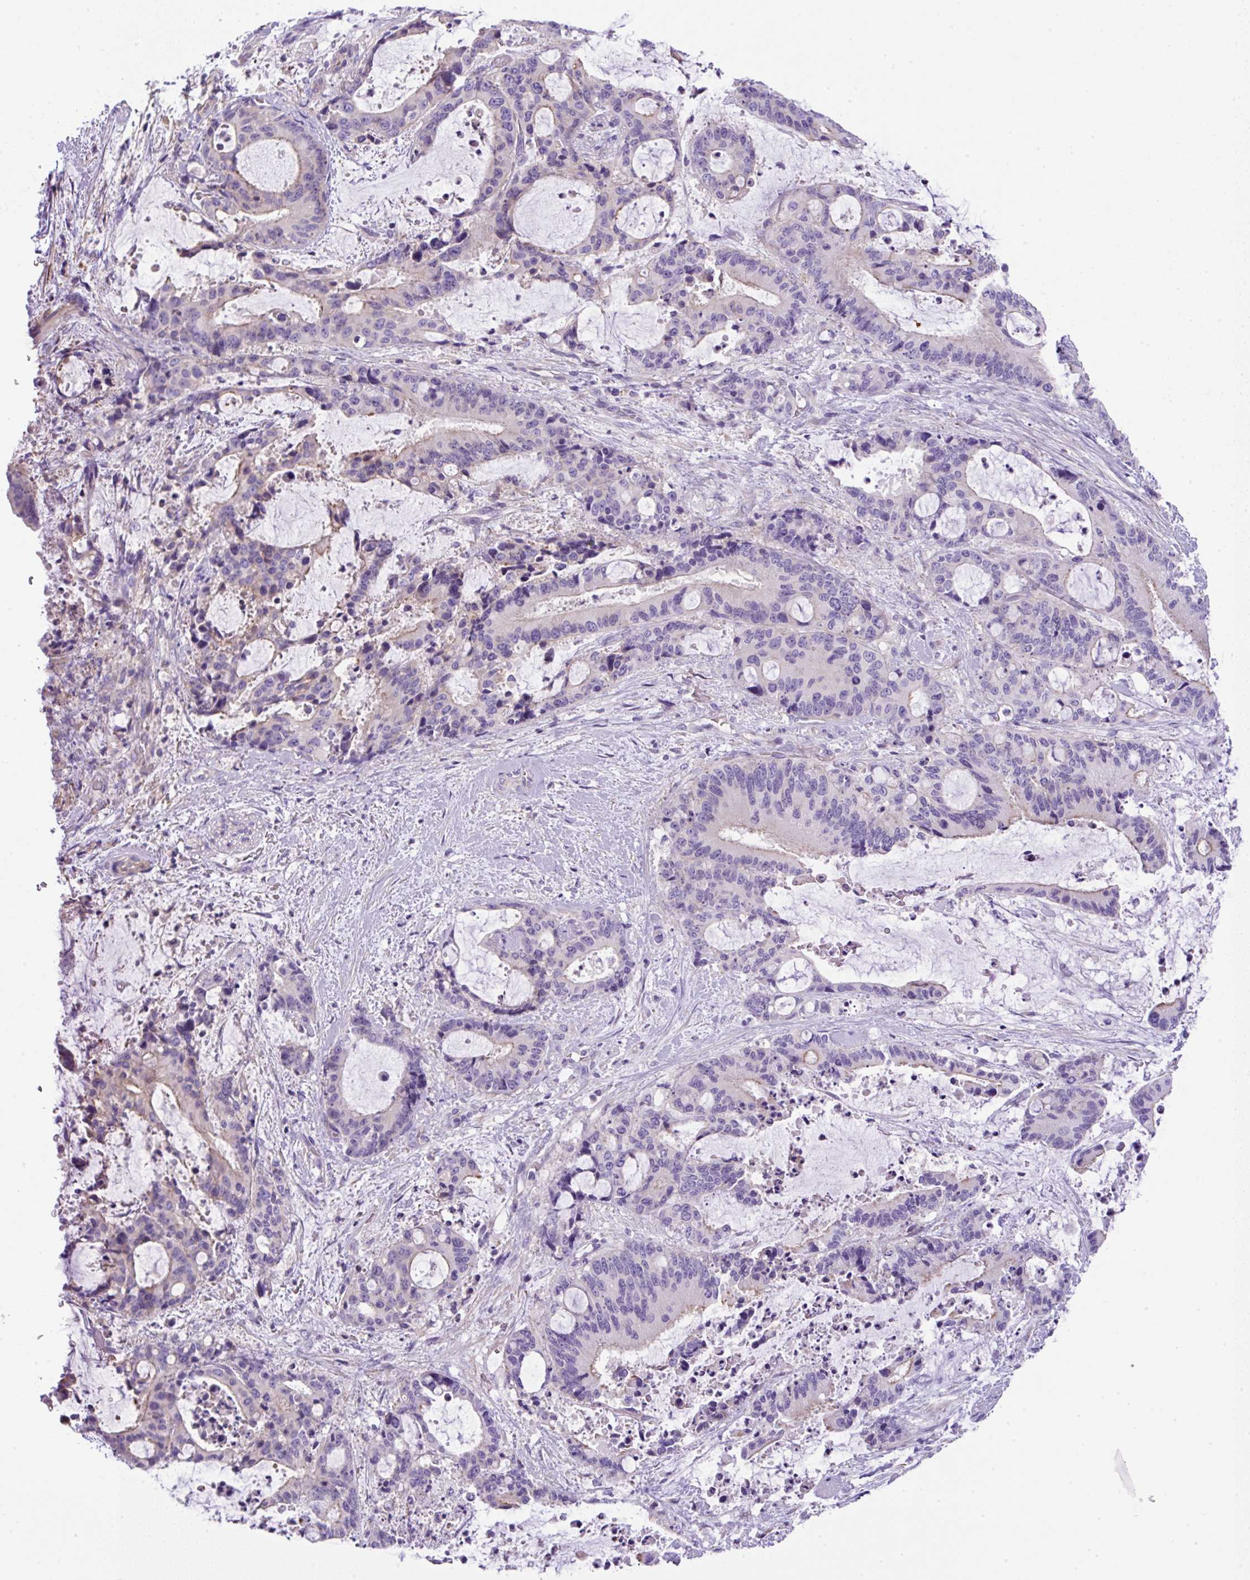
{"staining": {"intensity": "negative", "quantity": "none", "location": "none"}, "tissue": "liver cancer", "cell_type": "Tumor cells", "image_type": "cancer", "snomed": [{"axis": "morphology", "description": "Normal tissue, NOS"}, {"axis": "morphology", "description": "Cholangiocarcinoma"}, {"axis": "topography", "description": "Liver"}, {"axis": "topography", "description": "Peripheral nerve tissue"}], "caption": "This is an immunohistochemistry micrograph of human liver cancer (cholangiocarcinoma). There is no staining in tumor cells.", "gene": "NPTN", "patient": {"sex": "female", "age": 73}}